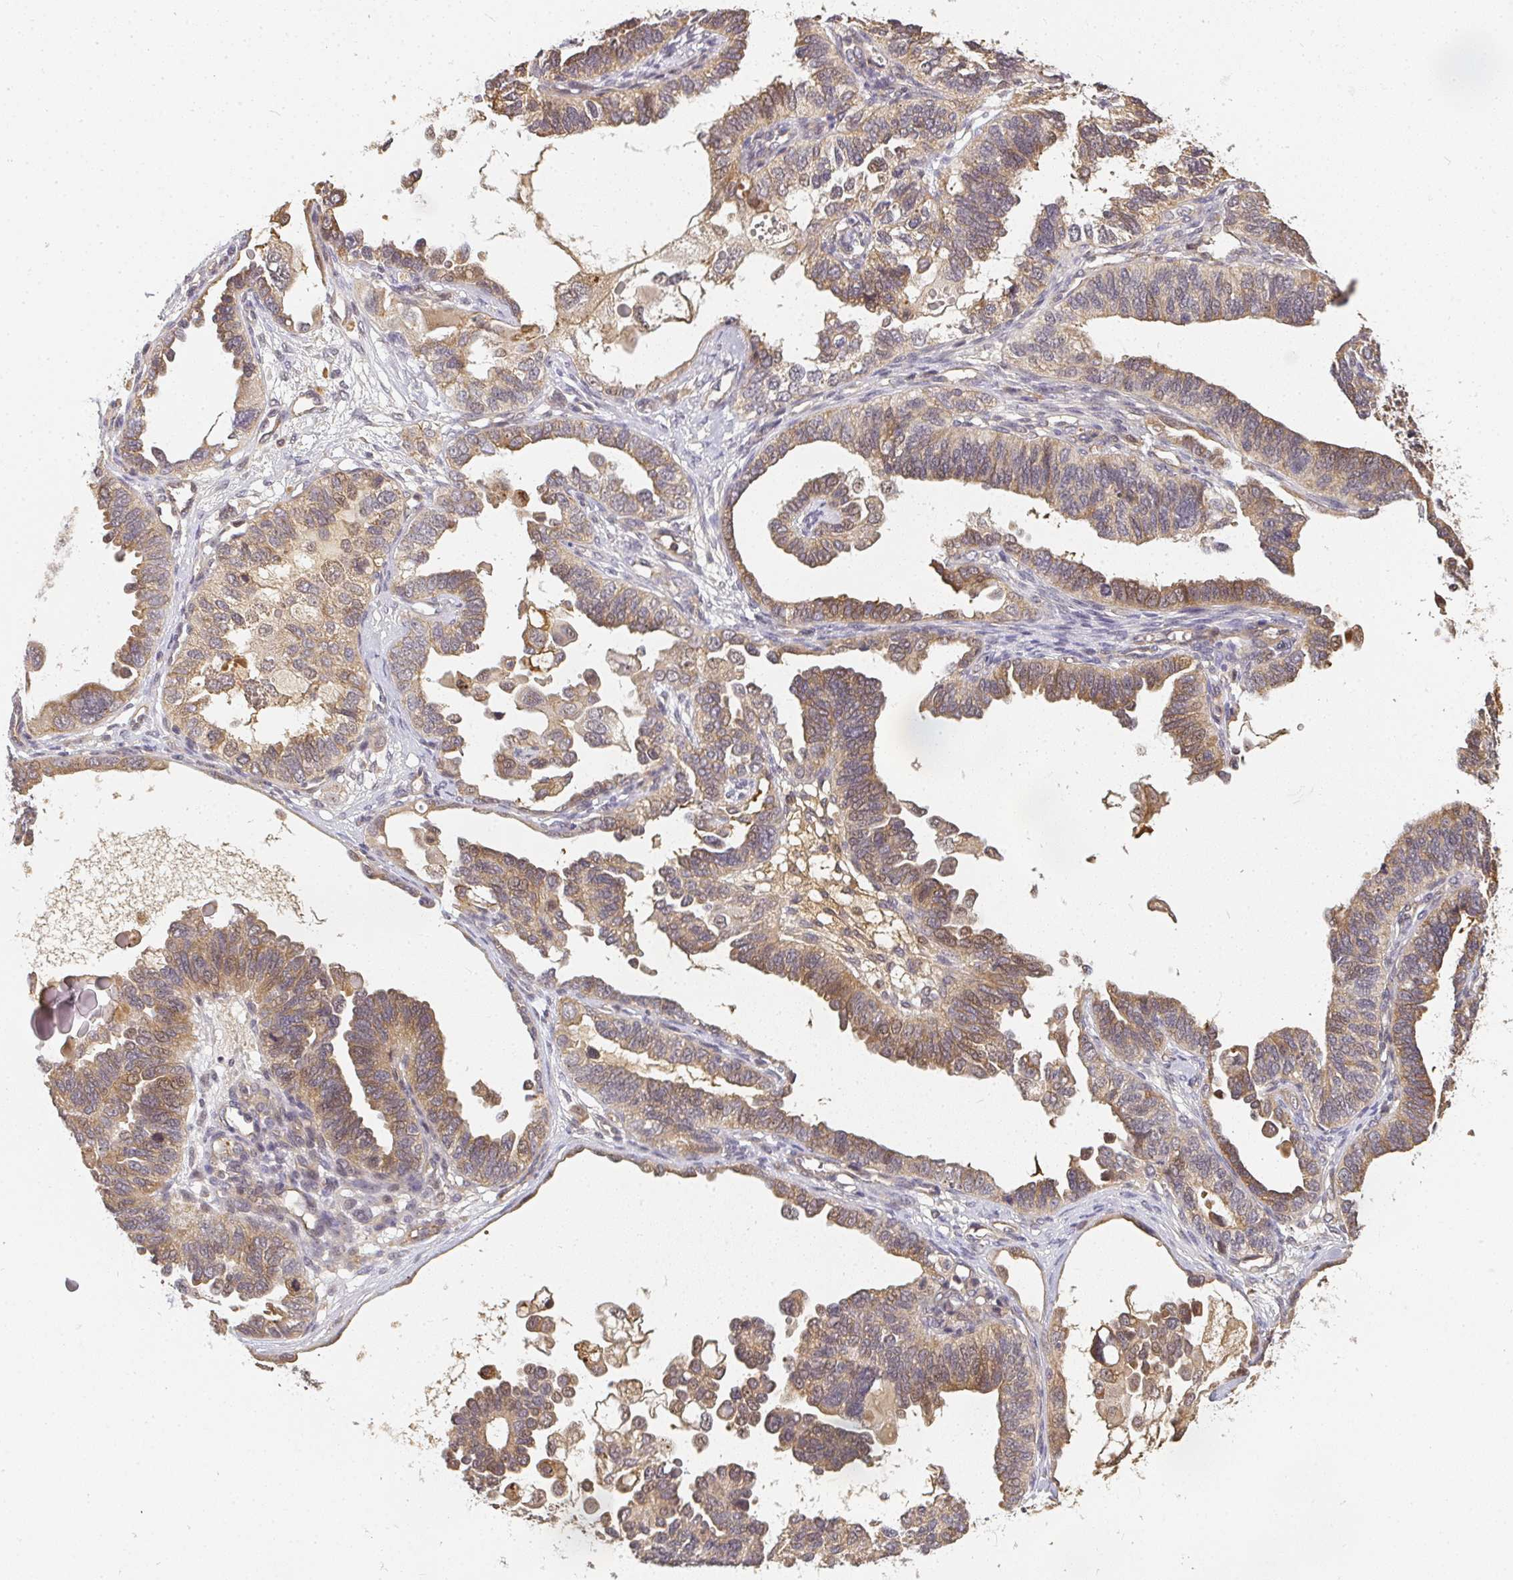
{"staining": {"intensity": "moderate", "quantity": "25%-75%", "location": "cytoplasmic/membranous"}, "tissue": "ovarian cancer", "cell_type": "Tumor cells", "image_type": "cancer", "snomed": [{"axis": "morphology", "description": "Cystadenocarcinoma, serous, NOS"}, {"axis": "topography", "description": "Ovary"}], "caption": "Approximately 25%-75% of tumor cells in human ovarian cancer show moderate cytoplasmic/membranous protein positivity as visualized by brown immunohistochemical staining.", "gene": "SLC35B3", "patient": {"sex": "female", "age": 51}}